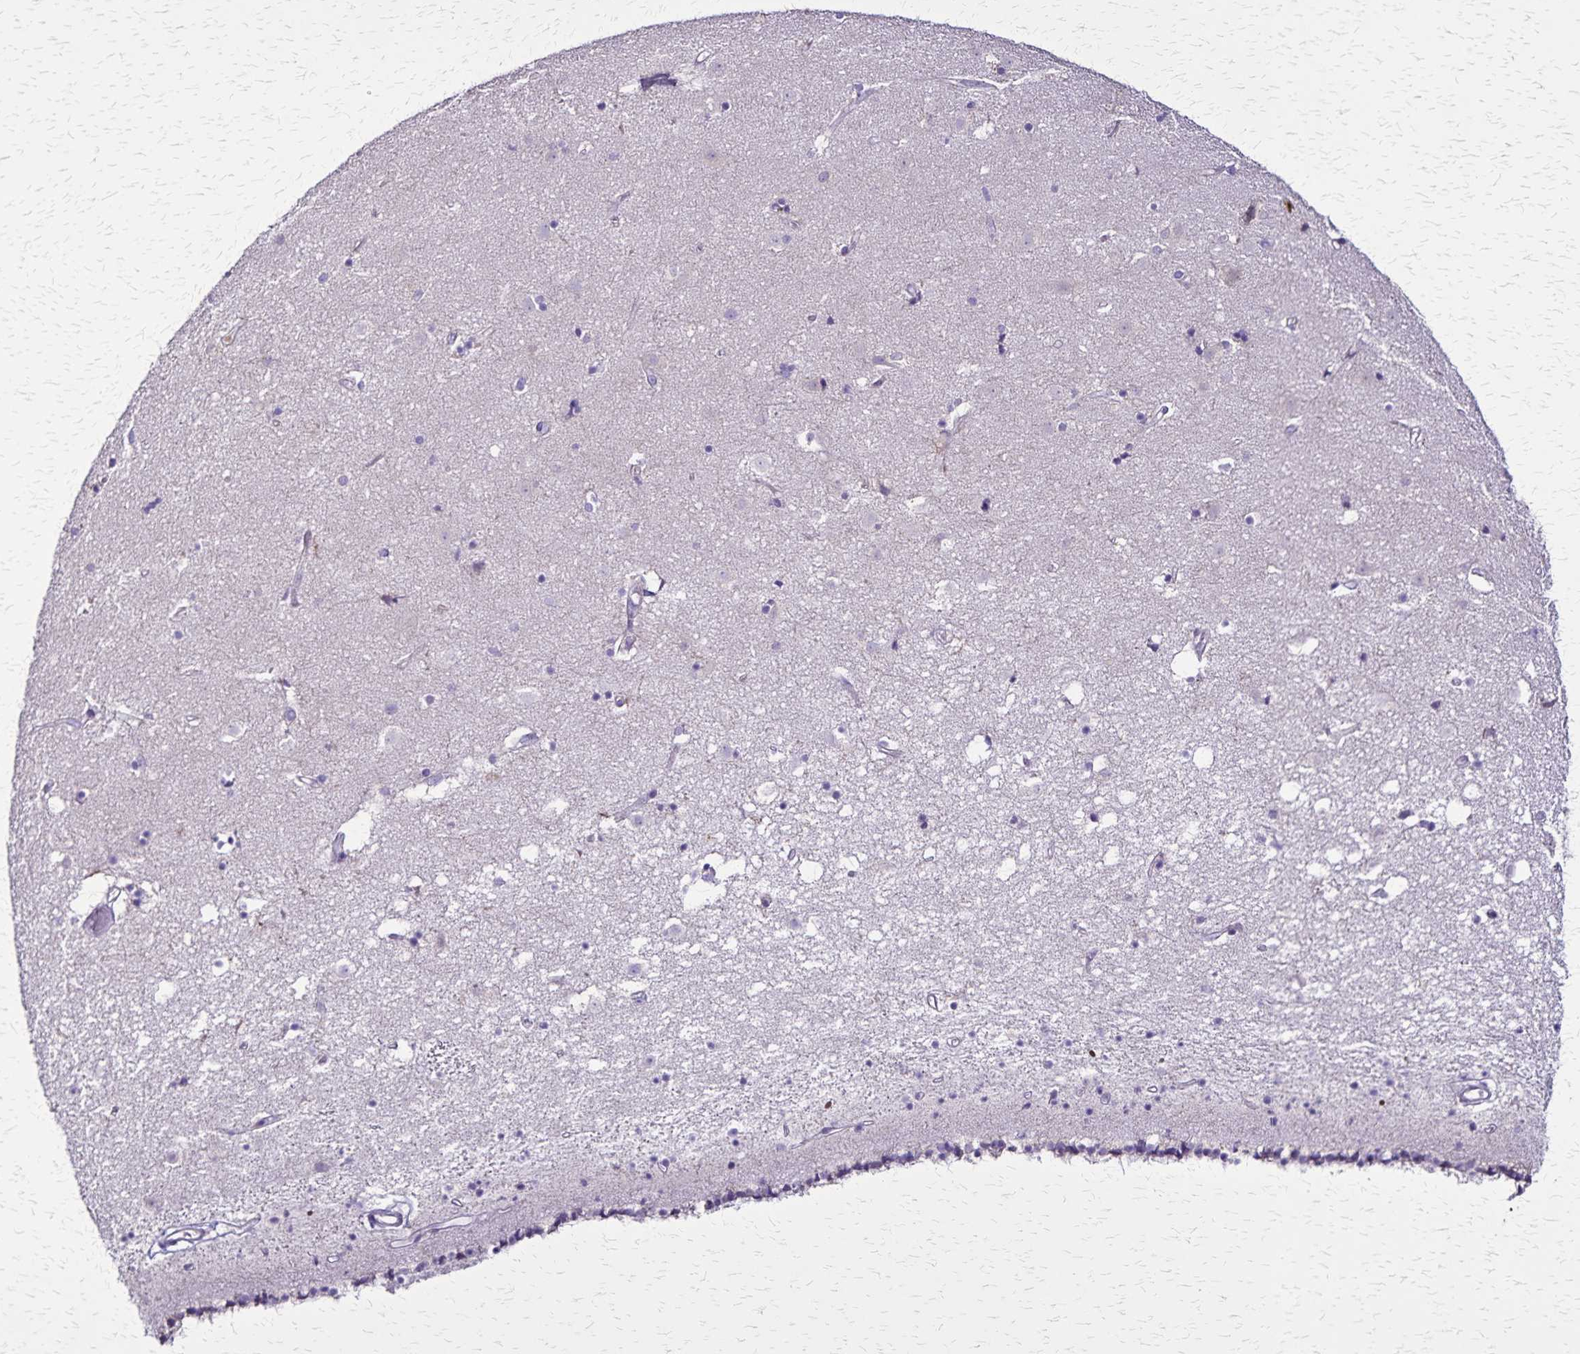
{"staining": {"intensity": "negative", "quantity": "none", "location": "none"}, "tissue": "caudate", "cell_type": "Glial cells", "image_type": "normal", "snomed": [{"axis": "morphology", "description": "Normal tissue, NOS"}, {"axis": "topography", "description": "Lateral ventricle wall"}], "caption": "There is no significant expression in glial cells of caudate. (DAB (3,3'-diaminobenzidine) IHC with hematoxylin counter stain).", "gene": "ULBP3", "patient": {"sex": "female", "age": 71}}